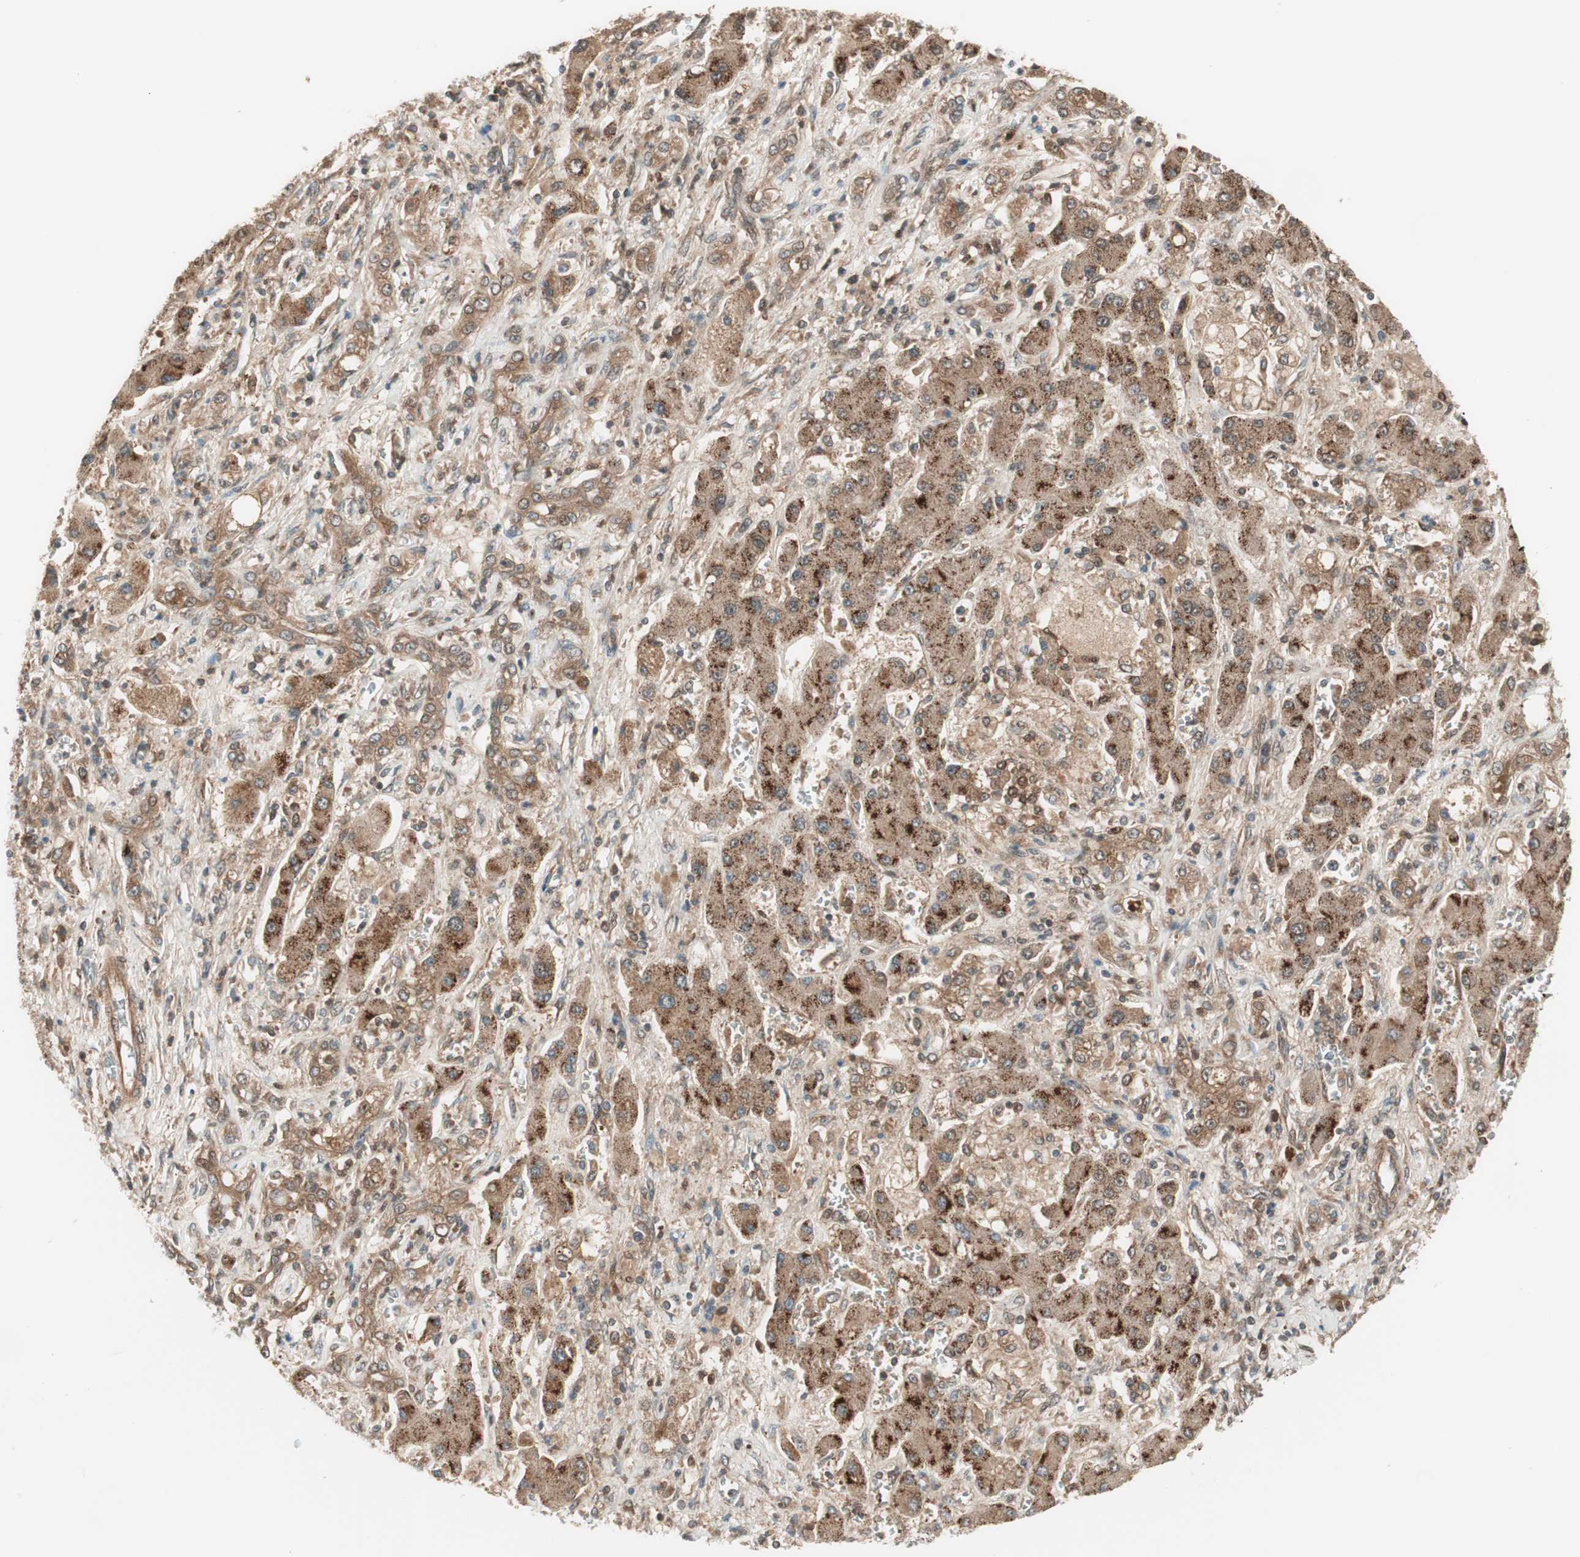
{"staining": {"intensity": "moderate", "quantity": ">75%", "location": "cytoplasmic/membranous"}, "tissue": "liver cancer", "cell_type": "Tumor cells", "image_type": "cancer", "snomed": [{"axis": "morphology", "description": "Cholangiocarcinoma"}, {"axis": "topography", "description": "Liver"}], "caption": "Liver cholangiocarcinoma was stained to show a protein in brown. There is medium levels of moderate cytoplasmic/membranous expression in approximately >75% of tumor cells.", "gene": "PRKG2", "patient": {"sex": "male", "age": 50}}